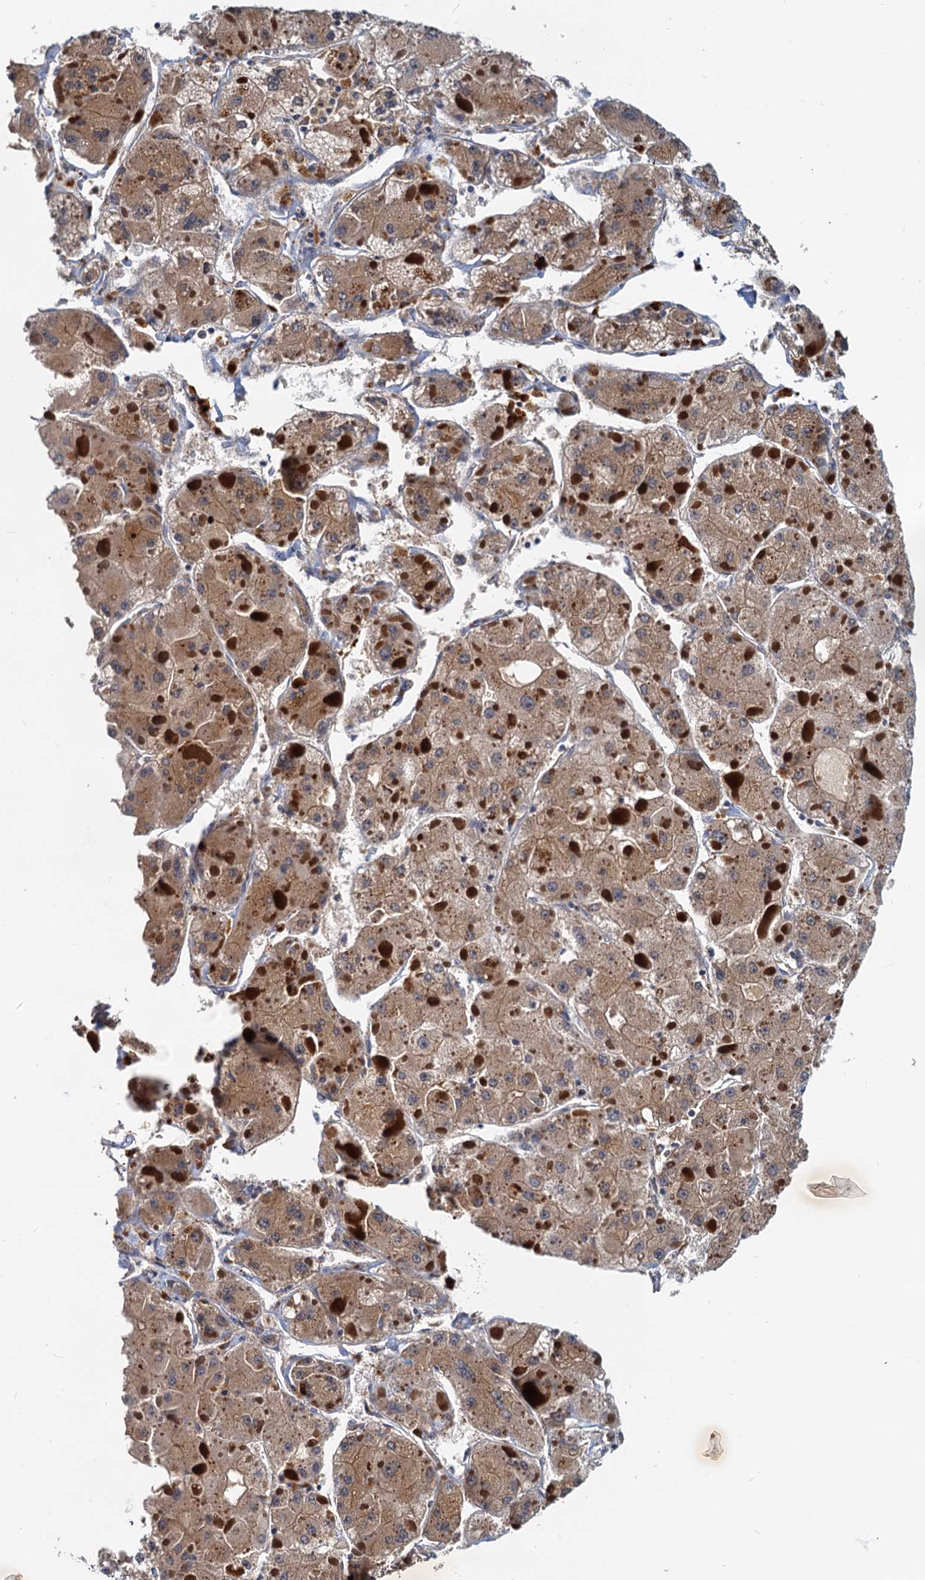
{"staining": {"intensity": "moderate", "quantity": ">75%", "location": "cytoplasmic/membranous"}, "tissue": "liver cancer", "cell_type": "Tumor cells", "image_type": "cancer", "snomed": [{"axis": "morphology", "description": "Carcinoma, Hepatocellular, NOS"}, {"axis": "topography", "description": "Liver"}], "caption": "A brown stain labels moderate cytoplasmic/membranous expression of a protein in human liver cancer tumor cells. (DAB (3,3'-diaminobenzidine) IHC with brightfield microscopy, high magnification).", "gene": "TOLLIP", "patient": {"sex": "female", "age": 73}}